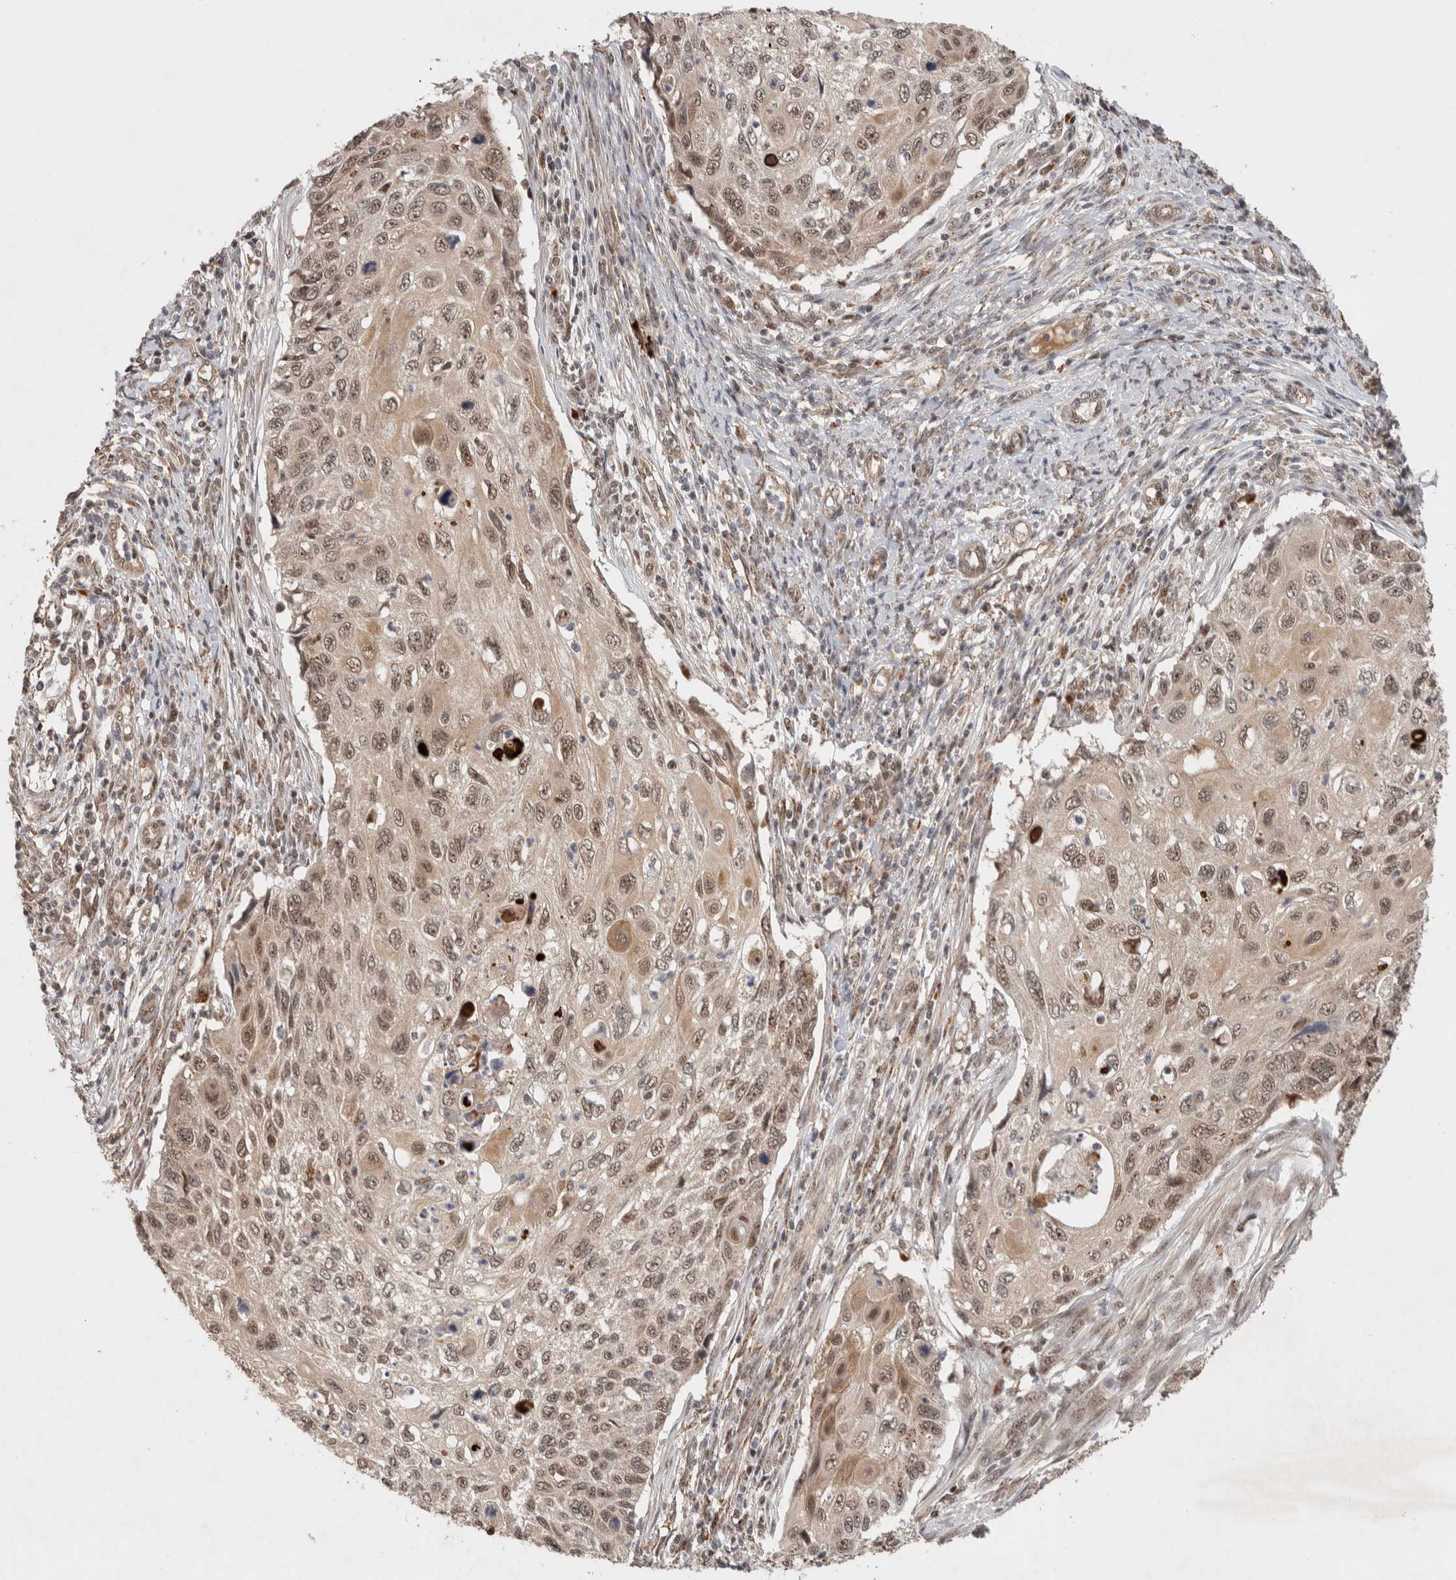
{"staining": {"intensity": "moderate", "quantity": ">75%", "location": "cytoplasmic/membranous,nuclear"}, "tissue": "cervical cancer", "cell_type": "Tumor cells", "image_type": "cancer", "snomed": [{"axis": "morphology", "description": "Squamous cell carcinoma, NOS"}, {"axis": "topography", "description": "Cervix"}], "caption": "Protein expression analysis of human cervical cancer (squamous cell carcinoma) reveals moderate cytoplasmic/membranous and nuclear positivity in approximately >75% of tumor cells.", "gene": "MPHOSPH6", "patient": {"sex": "female", "age": 70}}